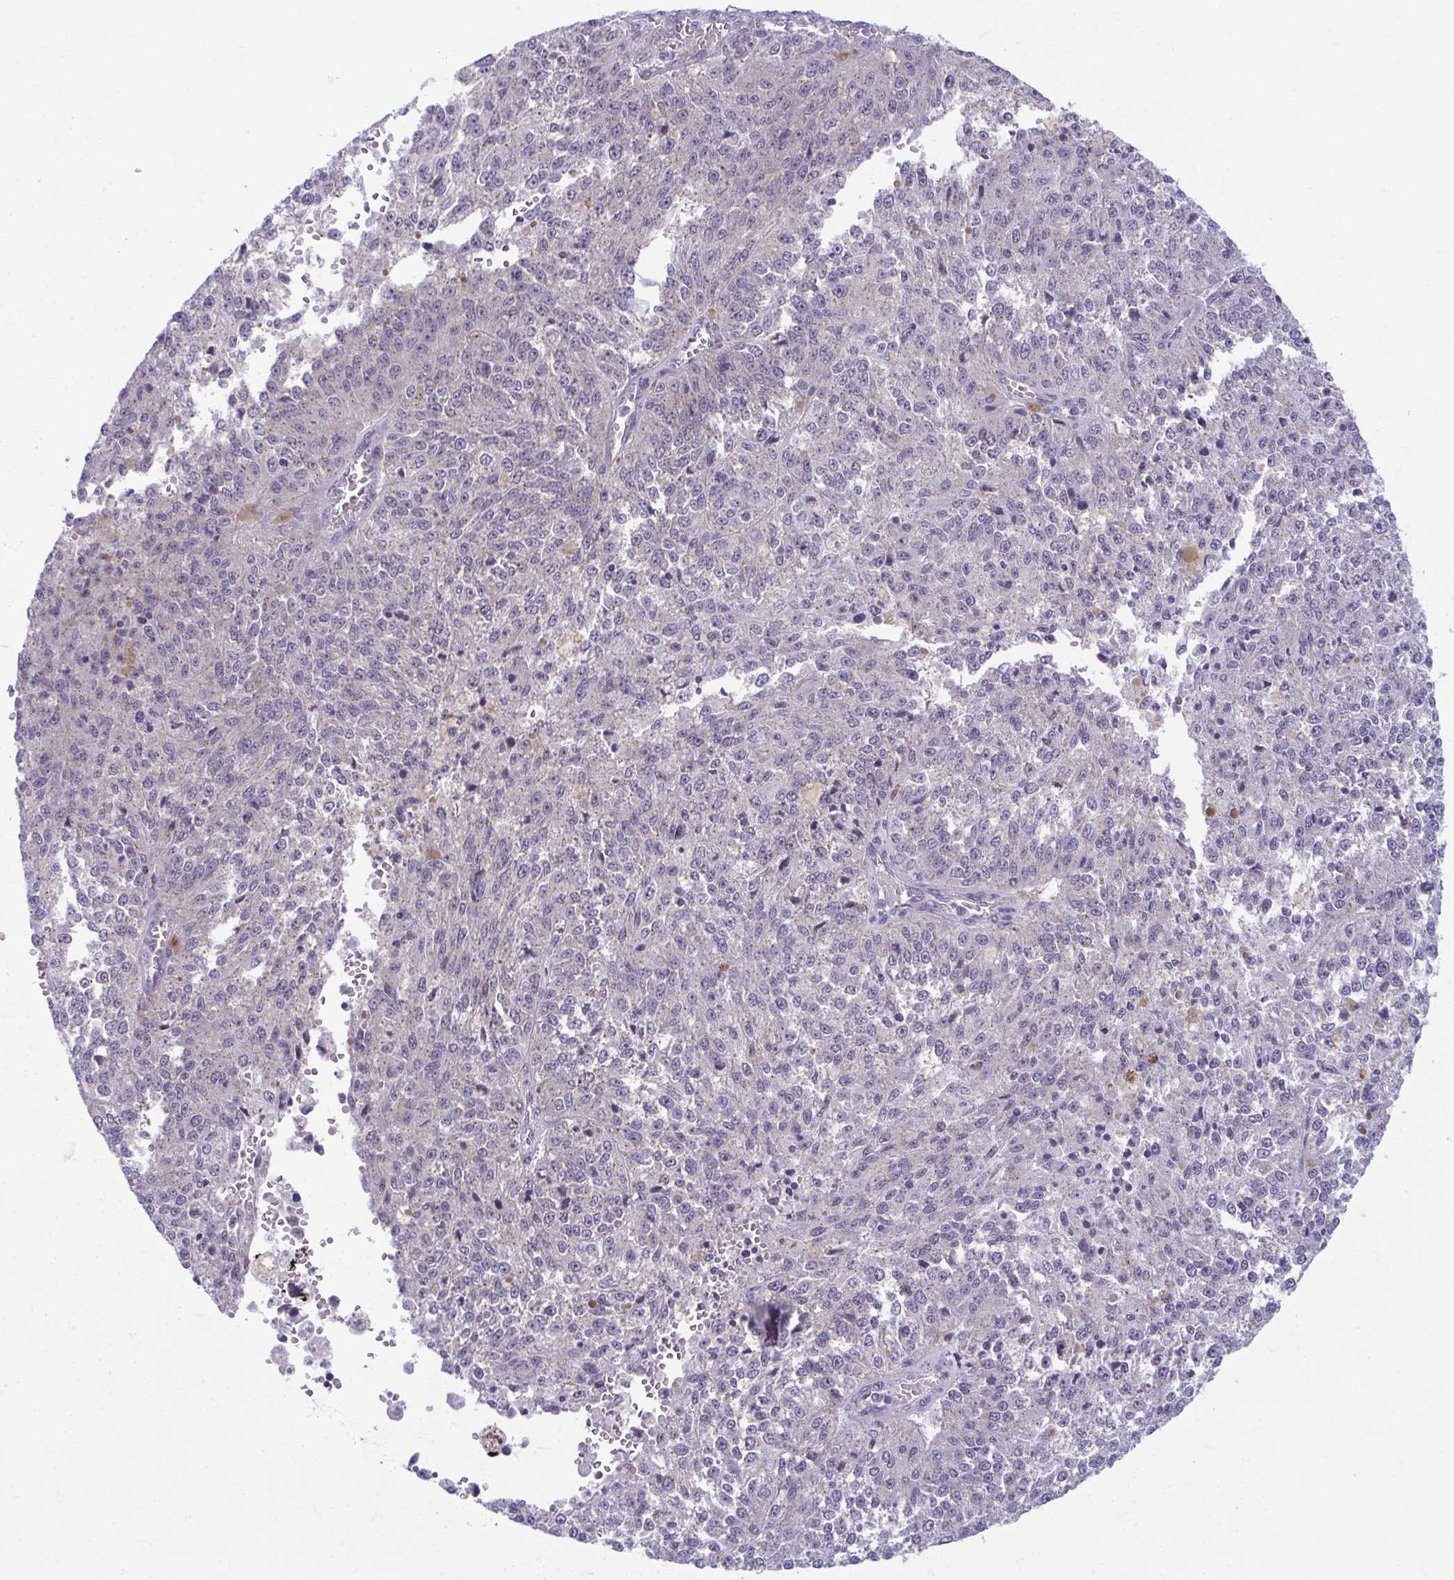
{"staining": {"intensity": "negative", "quantity": "none", "location": "none"}, "tissue": "melanoma", "cell_type": "Tumor cells", "image_type": "cancer", "snomed": [{"axis": "morphology", "description": "Malignant melanoma, Metastatic site"}, {"axis": "topography", "description": "Lymph node"}], "caption": "Protein analysis of melanoma exhibits no significant expression in tumor cells. (Brightfield microscopy of DAB (3,3'-diaminobenzidine) immunohistochemistry (IHC) at high magnification).", "gene": "TMEM108", "patient": {"sex": "female", "age": 64}}